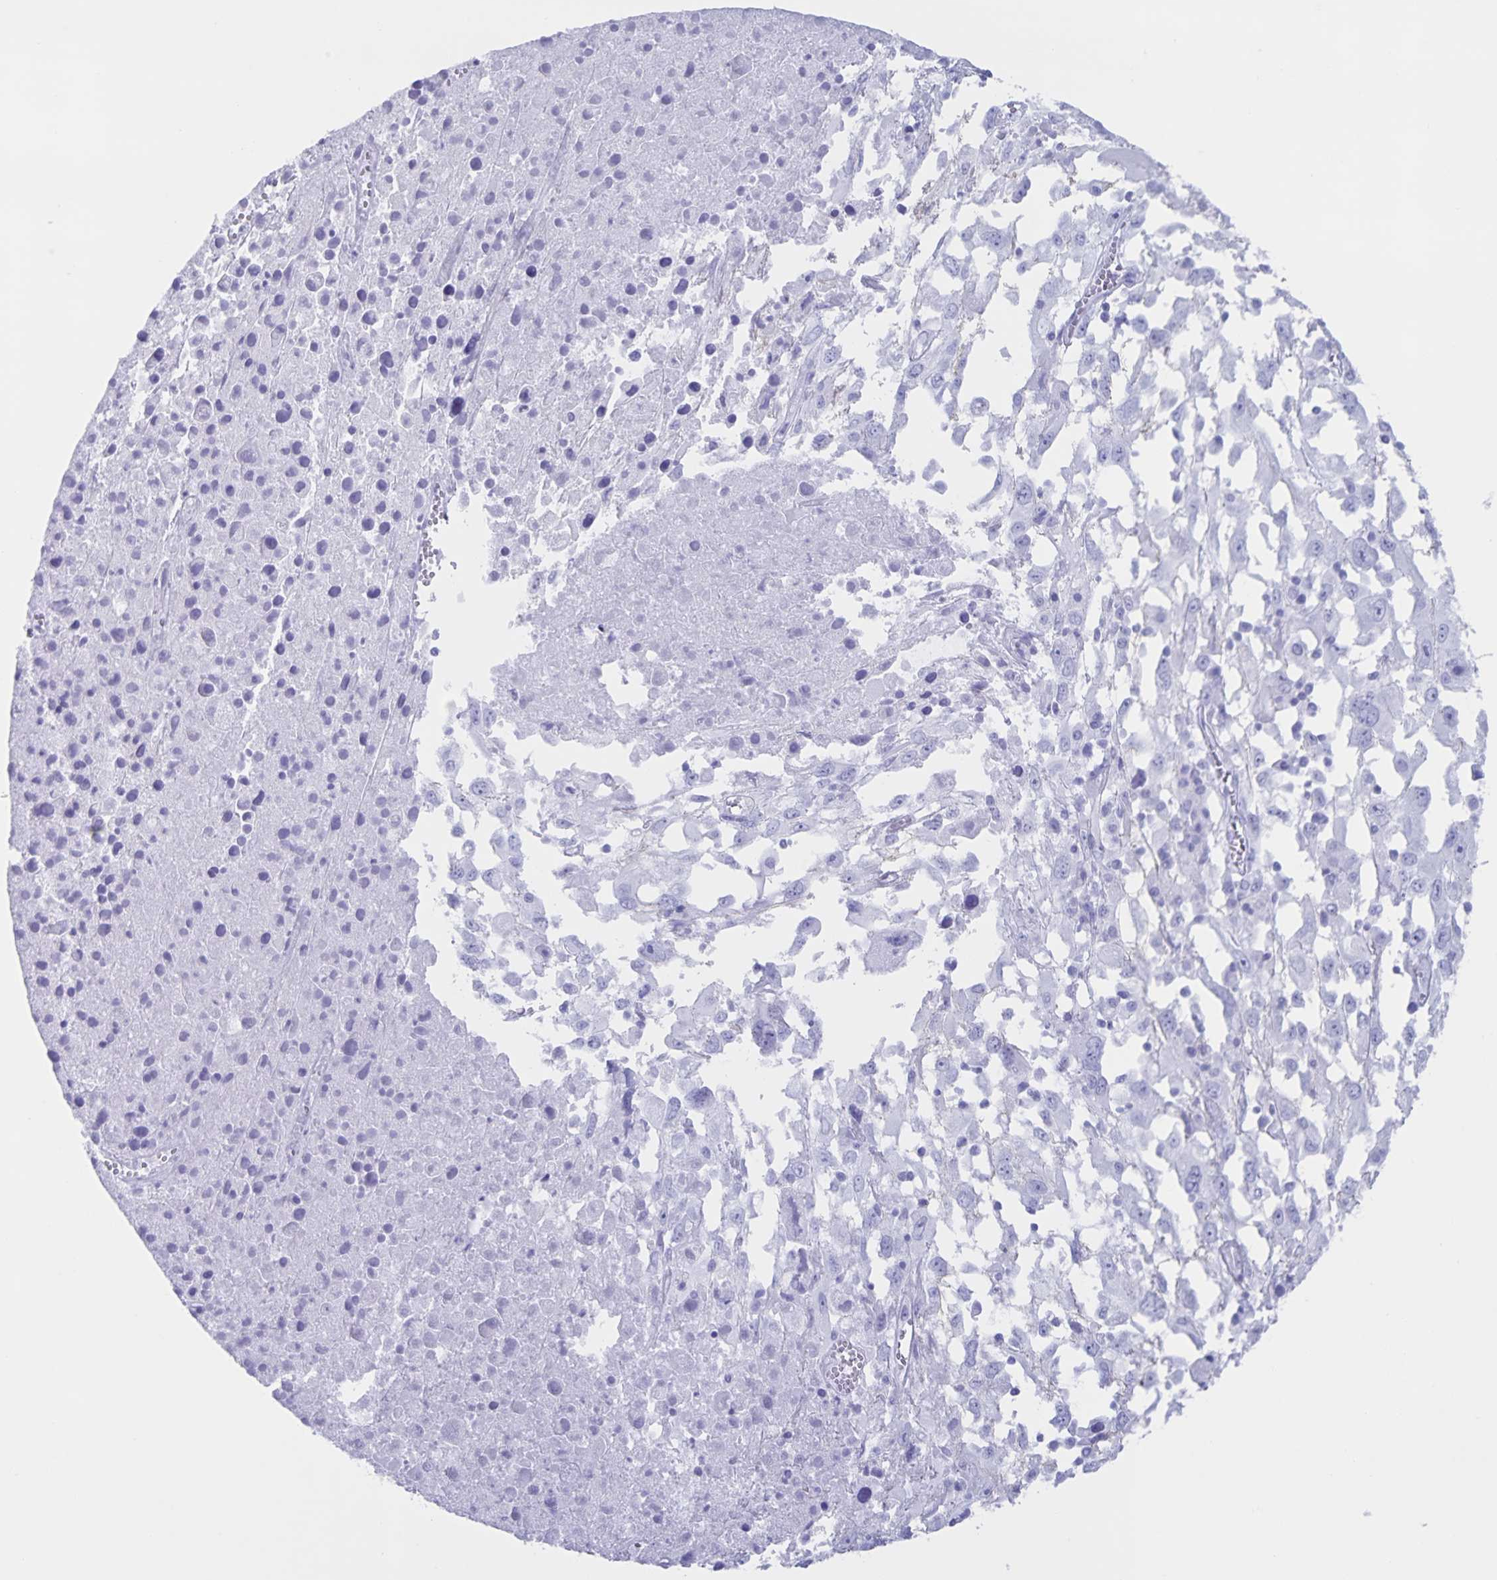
{"staining": {"intensity": "negative", "quantity": "none", "location": "none"}, "tissue": "melanoma", "cell_type": "Tumor cells", "image_type": "cancer", "snomed": [{"axis": "morphology", "description": "Malignant melanoma, Metastatic site"}, {"axis": "topography", "description": "Soft tissue"}], "caption": "Immunohistochemistry (IHC) of malignant melanoma (metastatic site) reveals no expression in tumor cells.", "gene": "AQP4", "patient": {"sex": "male", "age": 50}}